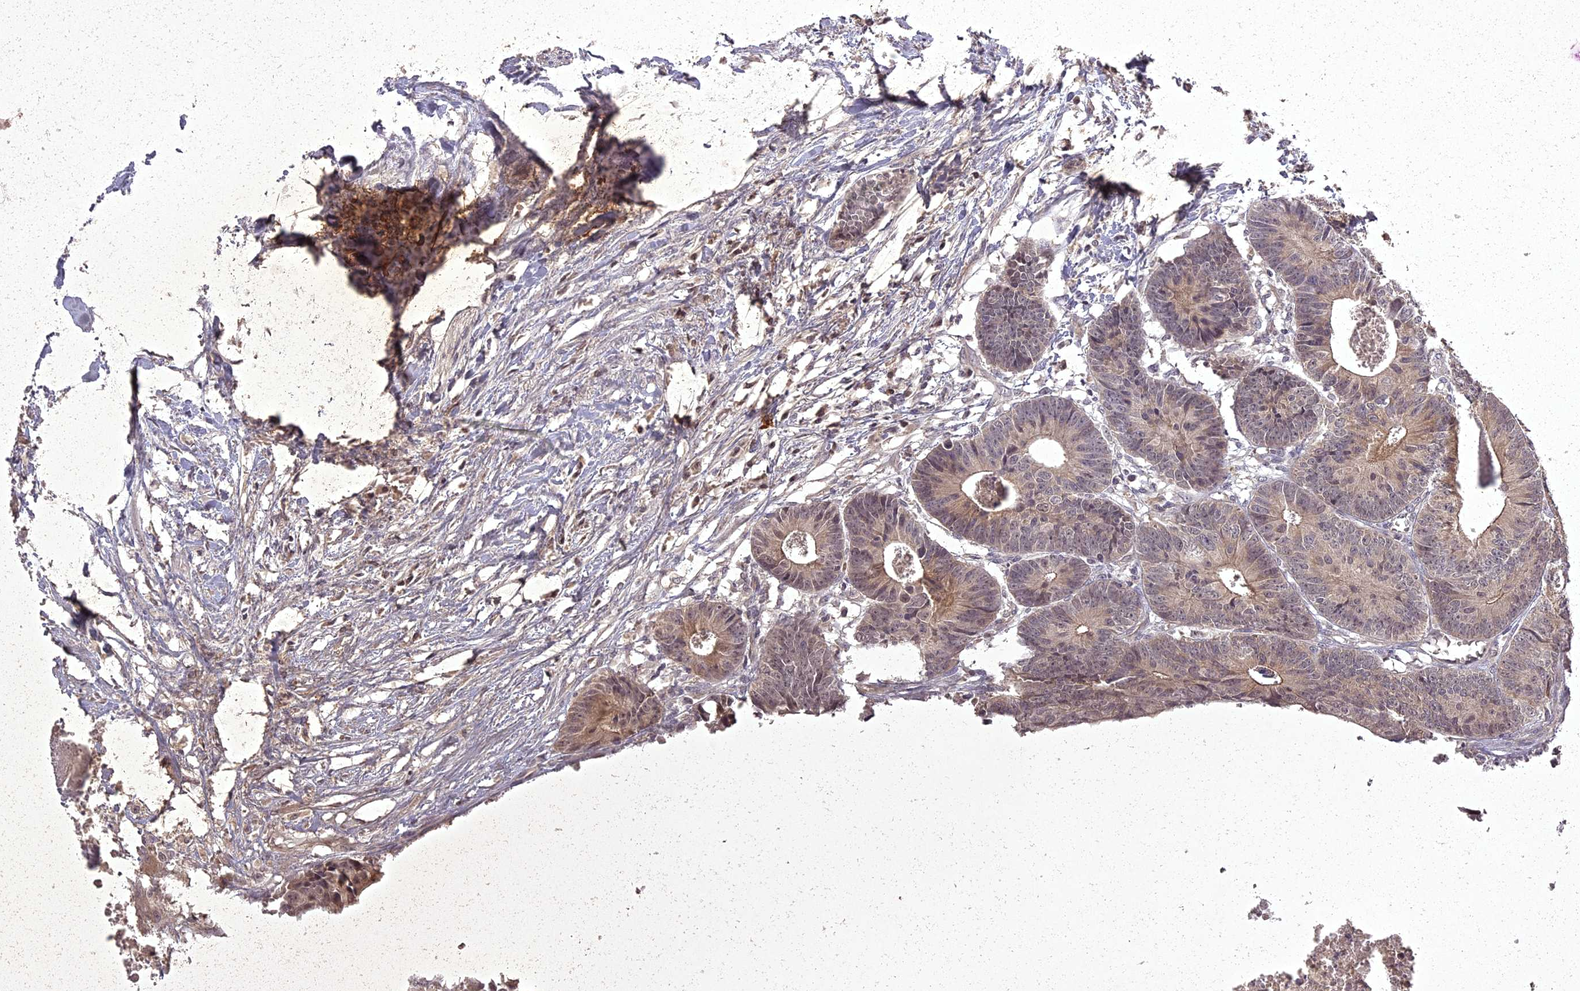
{"staining": {"intensity": "moderate", "quantity": "25%-75%", "location": "cytoplasmic/membranous,nuclear"}, "tissue": "colorectal cancer", "cell_type": "Tumor cells", "image_type": "cancer", "snomed": [{"axis": "morphology", "description": "Adenocarcinoma, NOS"}, {"axis": "topography", "description": "Colon"}], "caption": "Protein expression analysis of colorectal adenocarcinoma demonstrates moderate cytoplasmic/membranous and nuclear positivity in about 25%-75% of tumor cells.", "gene": "ING5", "patient": {"sex": "female", "age": 57}}